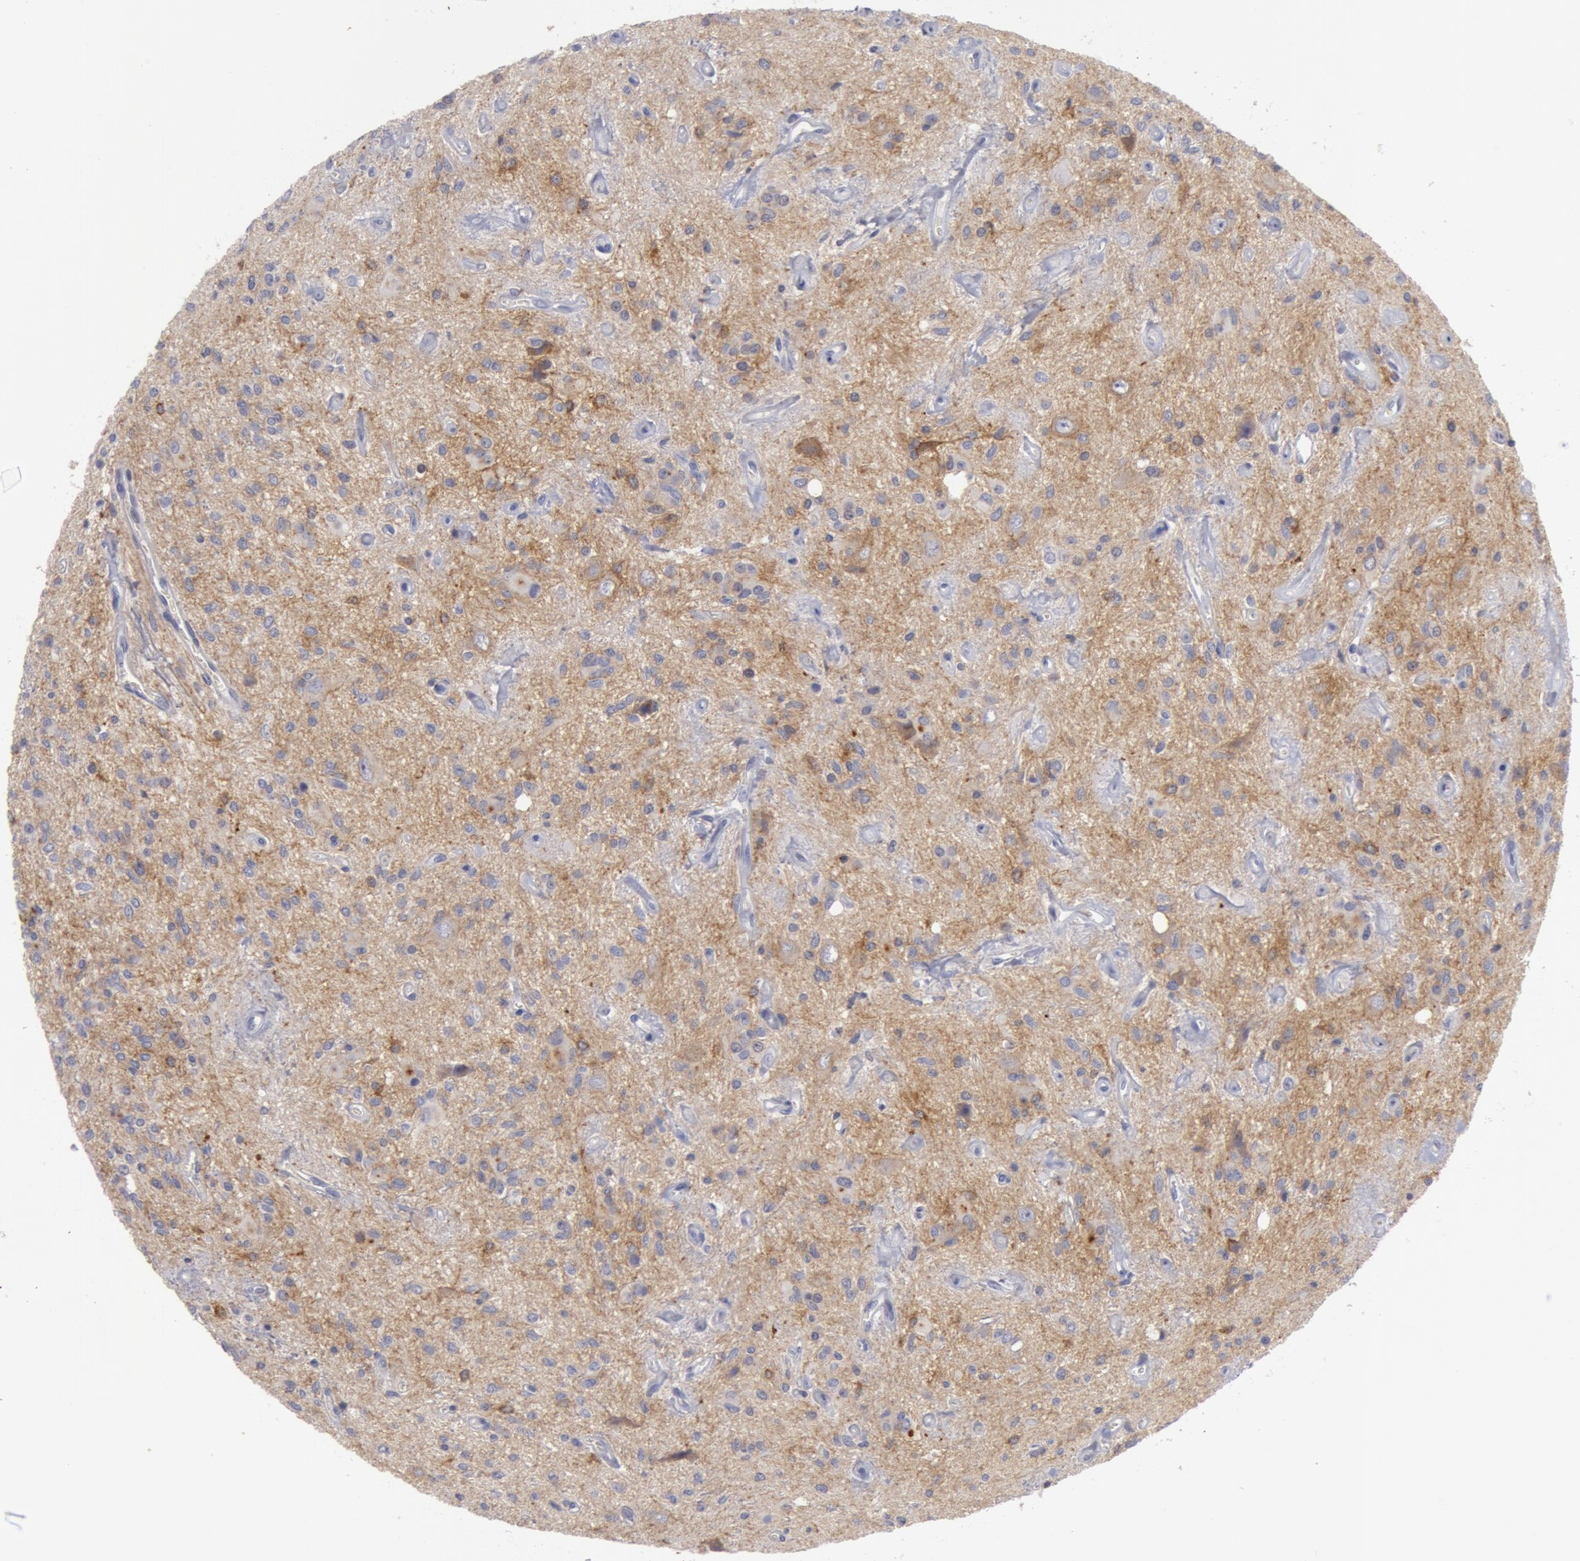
{"staining": {"intensity": "moderate", "quantity": "<25%", "location": "cytoplasmic/membranous"}, "tissue": "glioma", "cell_type": "Tumor cells", "image_type": "cancer", "snomed": [{"axis": "morphology", "description": "Glioma, malignant, Low grade"}, {"axis": "topography", "description": "Brain"}], "caption": "Moderate cytoplasmic/membranous expression for a protein is appreciated in approximately <25% of tumor cells of glioma using immunohistochemistry.", "gene": "NLGN4X", "patient": {"sex": "female", "age": 15}}